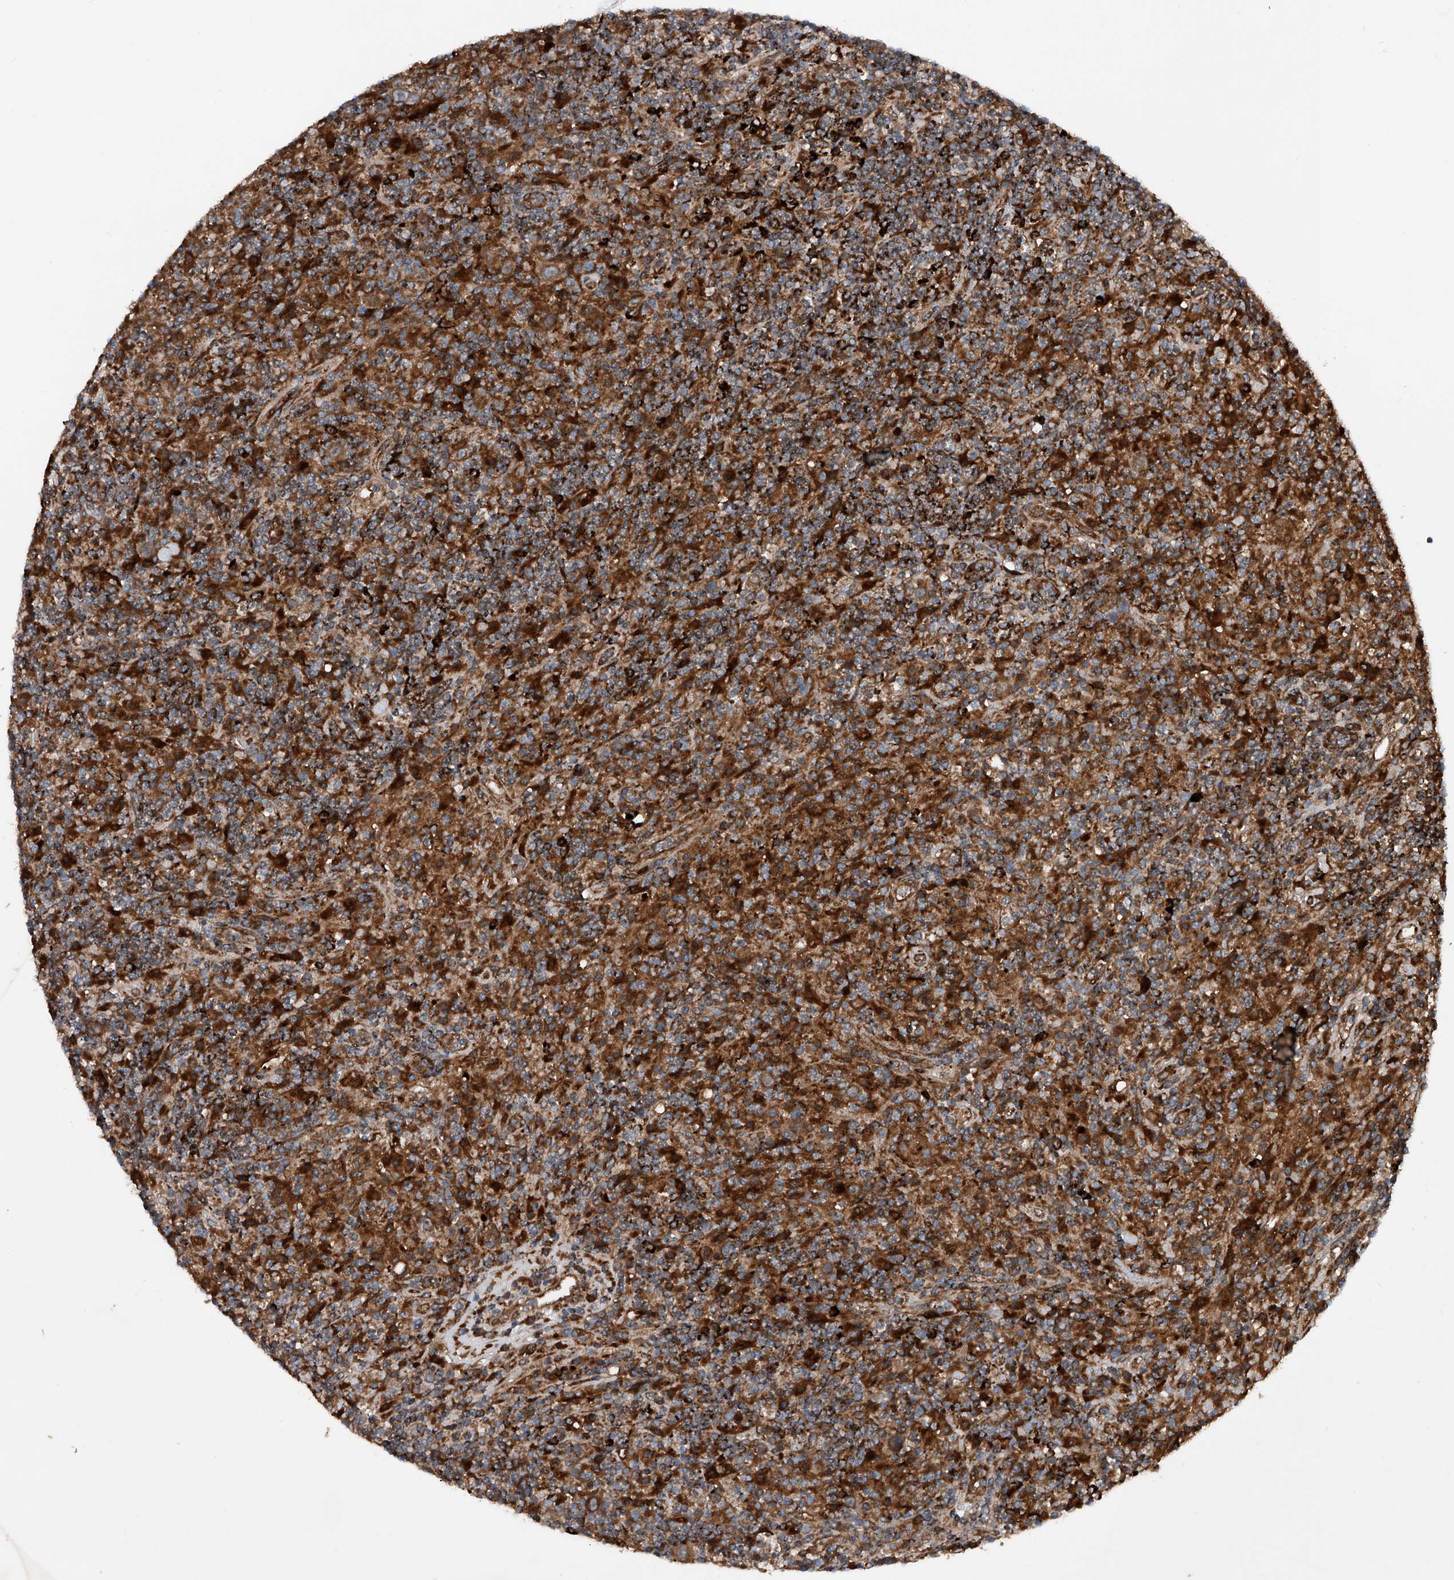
{"staining": {"intensity": "moderate", "quantity": ">75%", "location": "cytoplasmic/membranous"}, "tissue": "lymphoma", "cell_type": "Tumor cells", "image_type": "cancer", "snomed": [{"axis": "morphology", "description": "Hodgkin's disease, NOS"}, {"axis": "topography", "description": "Lymph node"}], "caption": "This is an image of immunohistochemistry (IHC) staining of lymphoma, which shows moderate staining in the cytoplasmic/membranous of tumor cells.", "gene": "DAD1", "patient": {"sex": "male", "age": 70}}